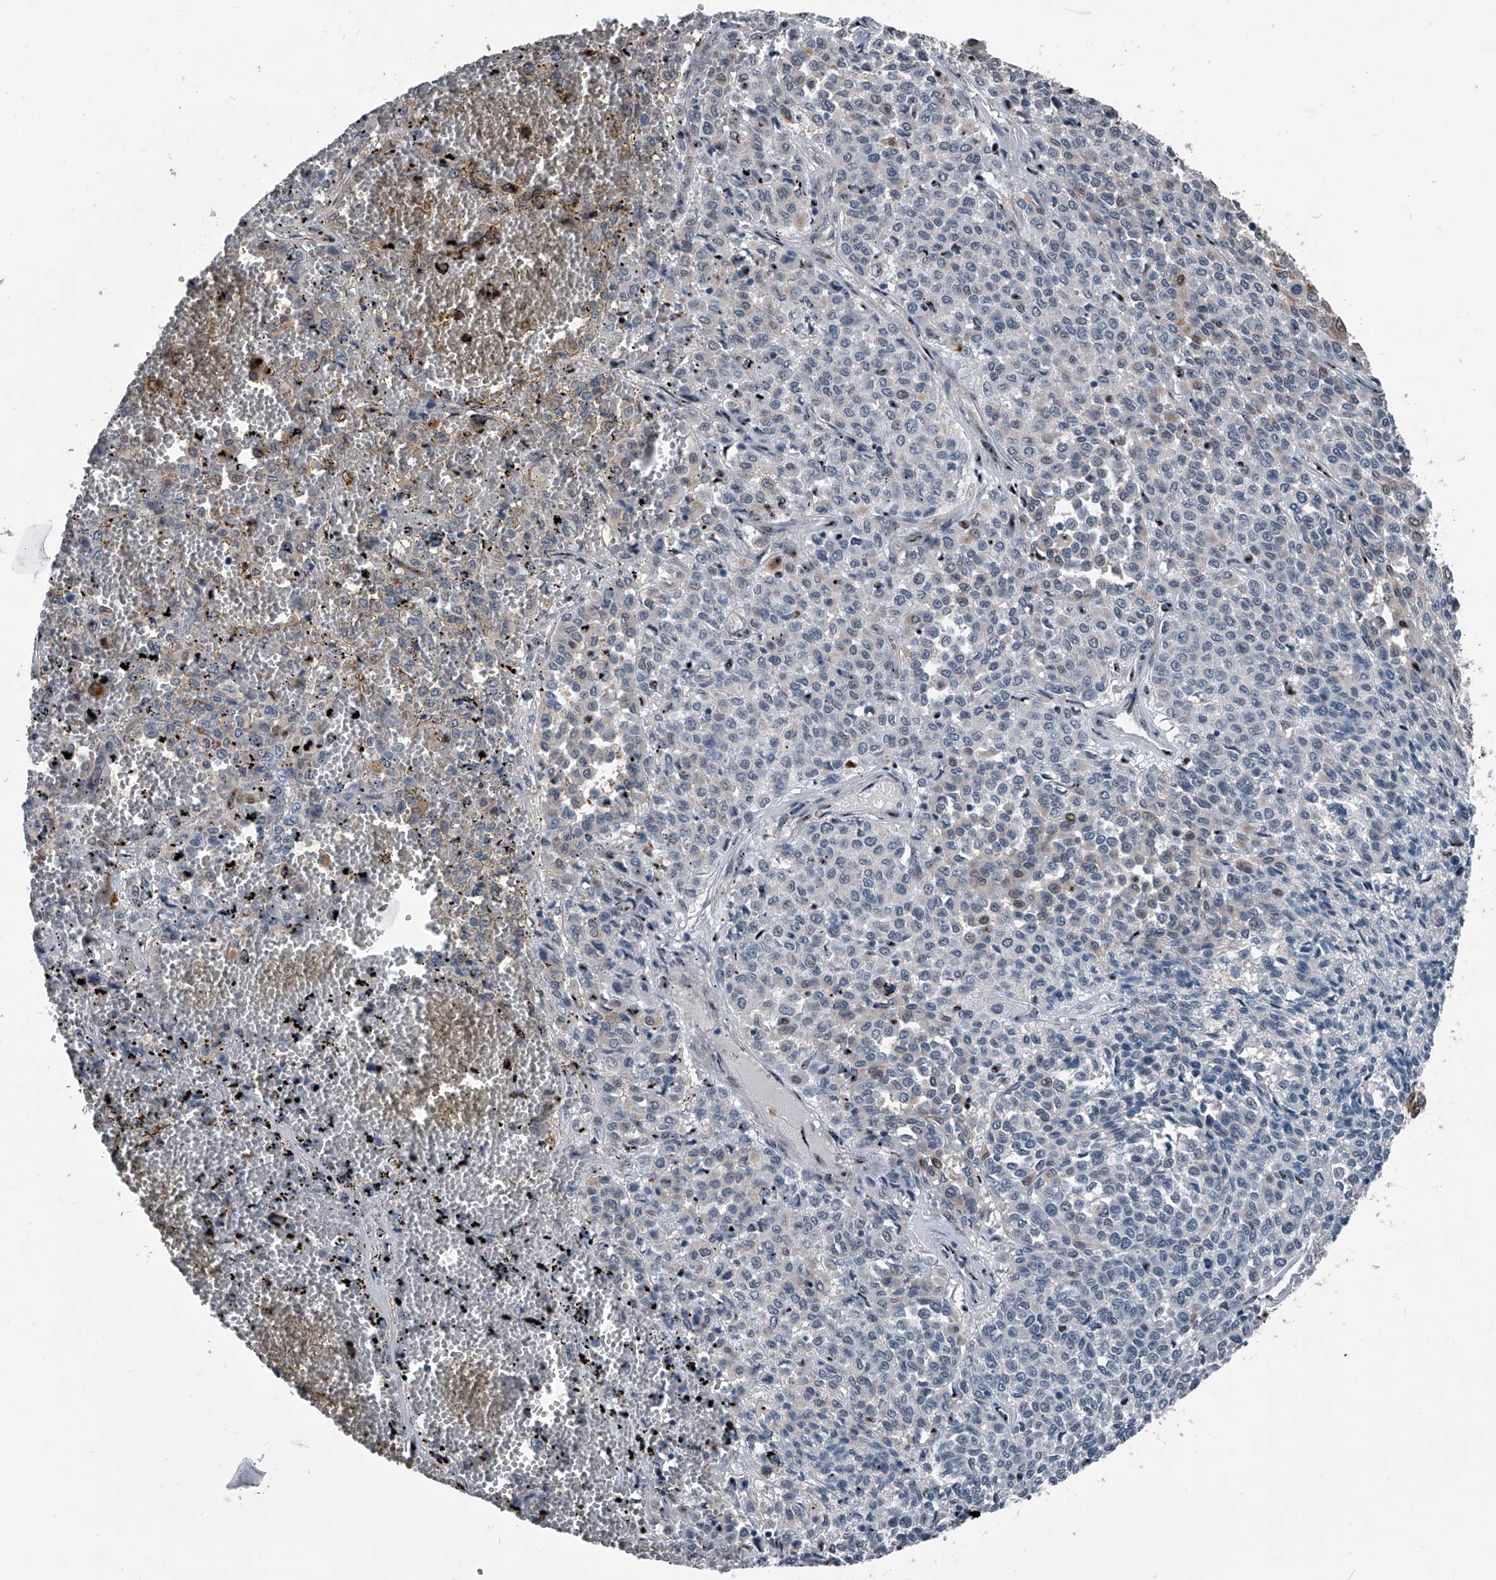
{"staining": {"intensity": "negative", "quantity": "none", "location": "none"}, "tissue": "melanoma", "cell_type": "Tumor cells", "image_type": "cancer", "snomed": [{"axis": "morphology", "description": "Malignant melanoma, Metastatic site"}, {"axis": "topography", "description": "Pancreas"}], "caption": "Protein analysis of malignant melanoma (metastatic site) displays no significant staining in tumor cells. The staining was performed using DAB to visualize the protein expression in brown, while the nuclei were stained in blue with hematoxylin (Magnification: 20x).", "gene": "MEN1", "patient": {"sex": "female", "age": 30}}